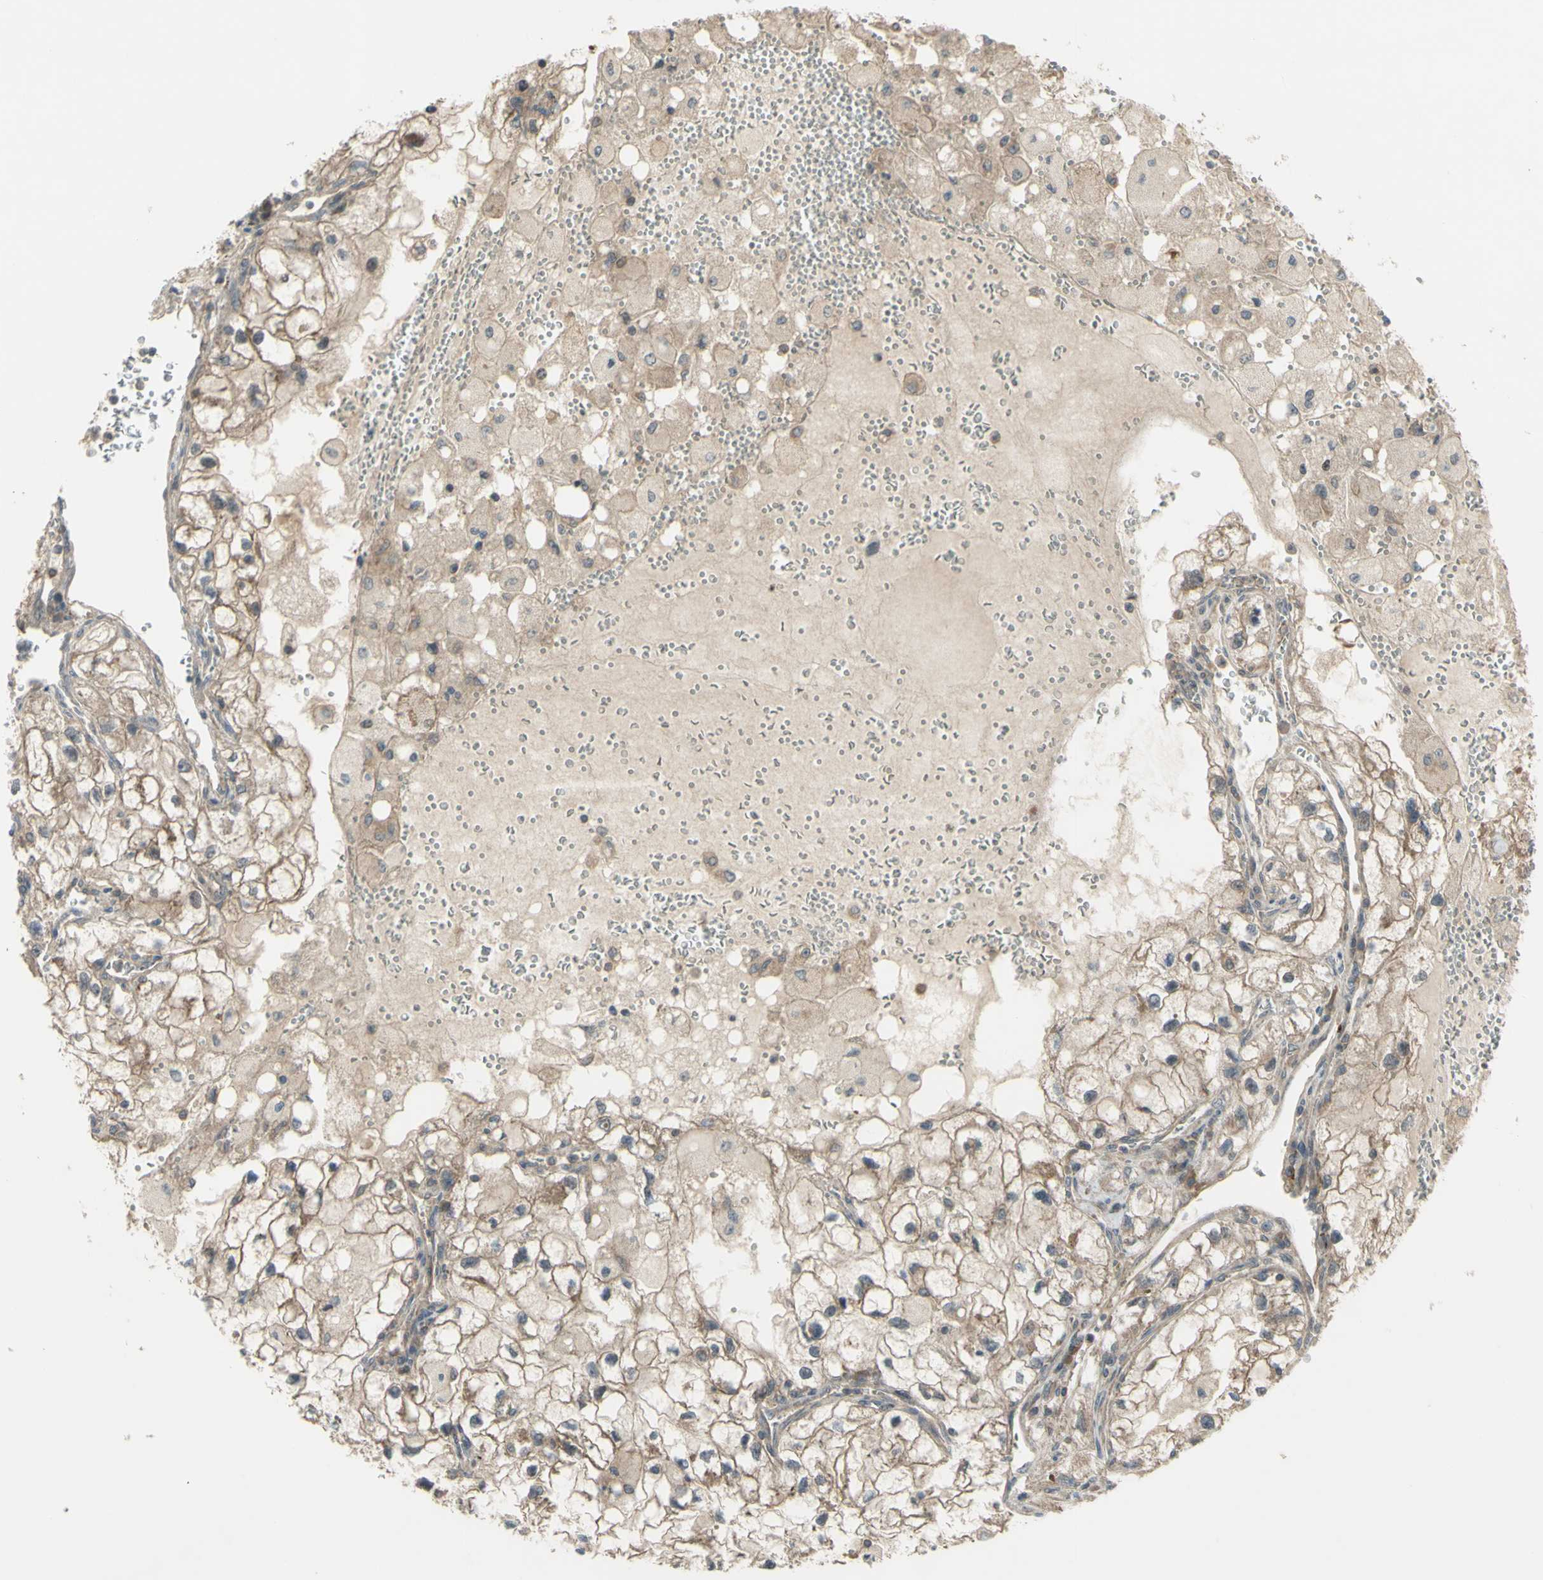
{"staining": {"intensity": "weak", "quantity": ">75%", "location": "cytoplasmic/membranous"}, "tissue": "renal cancer", "cell_type": "Tumor cells", "image_type": "cancer", "snomed": [{"axis": "morphology", "description": "Adenocarcinoma, NOS"}, {"axis": "topography", "description": "Kidney"}], "caption": "Immunohistochemistry staining of renal adenocarcinoma, which reveals low levels of weak cytoplasmic/membranous expression in about >75% of tumor cells indicating weak cytoplasmic/membranous protein expression. The staining was performed using DAB (brown) for protein detection and nuclei were counterstained in hematoxylin (blue).", "gene": "FLII", "patient": {"sex": "female", "age": 70}}